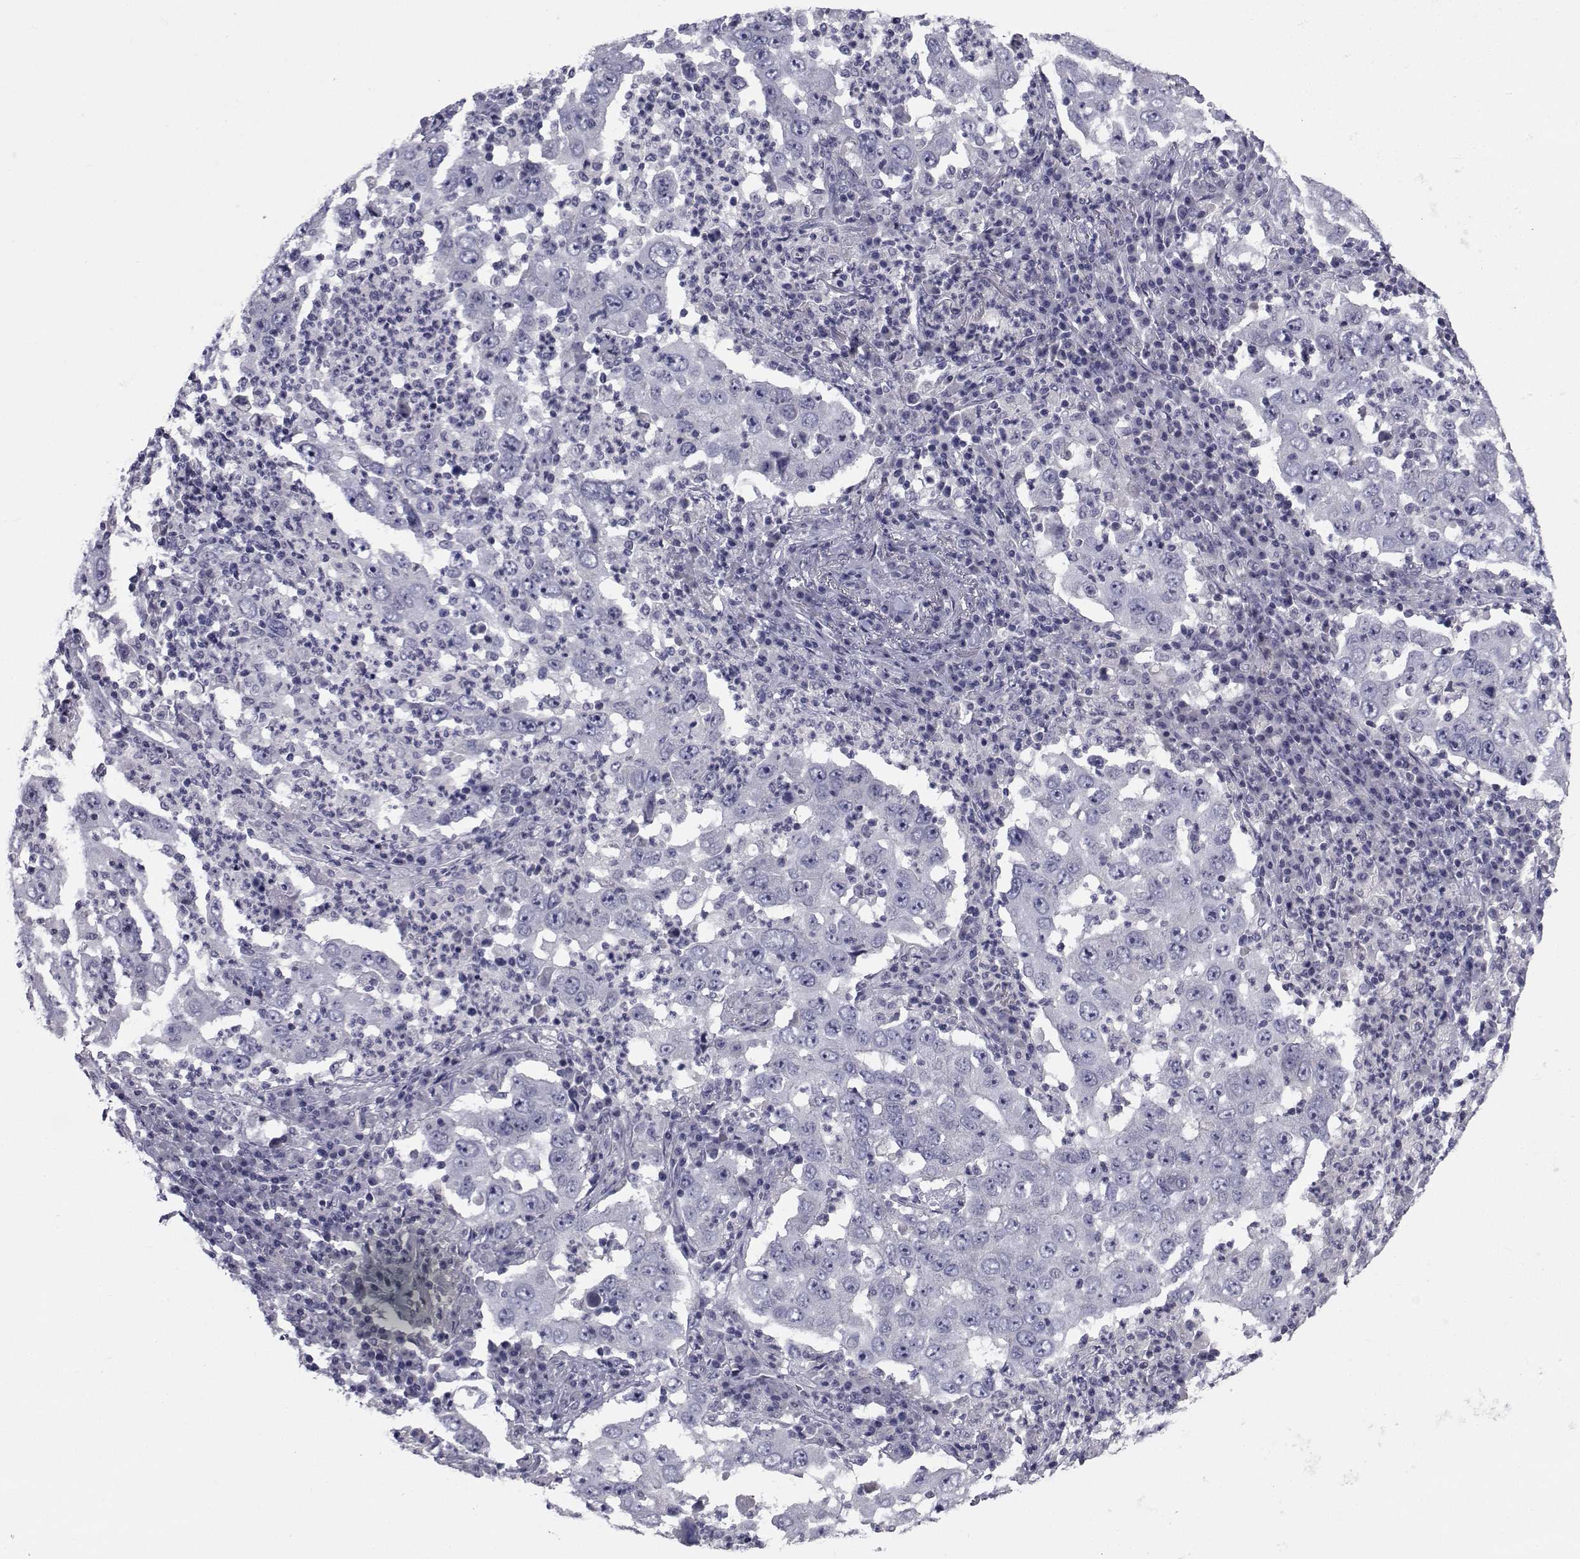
{"staining": {"intensity": "negative", "quantity": "none", "location": "none"}, "tissue": "lung cancer", "cell_type": "Tumor cells", "image_type": "cancer", "snomed": [{"axis": "morphology", "description": "Adenocarcinoma, NOS"}, {"axis": "topography", "description": "Lung"}], "caption": "DAB (3,3'-diaminobenzidine) immunohistochemical staining of human lung cancer displays no significant staining in tumor cells.", "gene": "CHRNA1", "patient": {"sex": "male", "age": 73}}